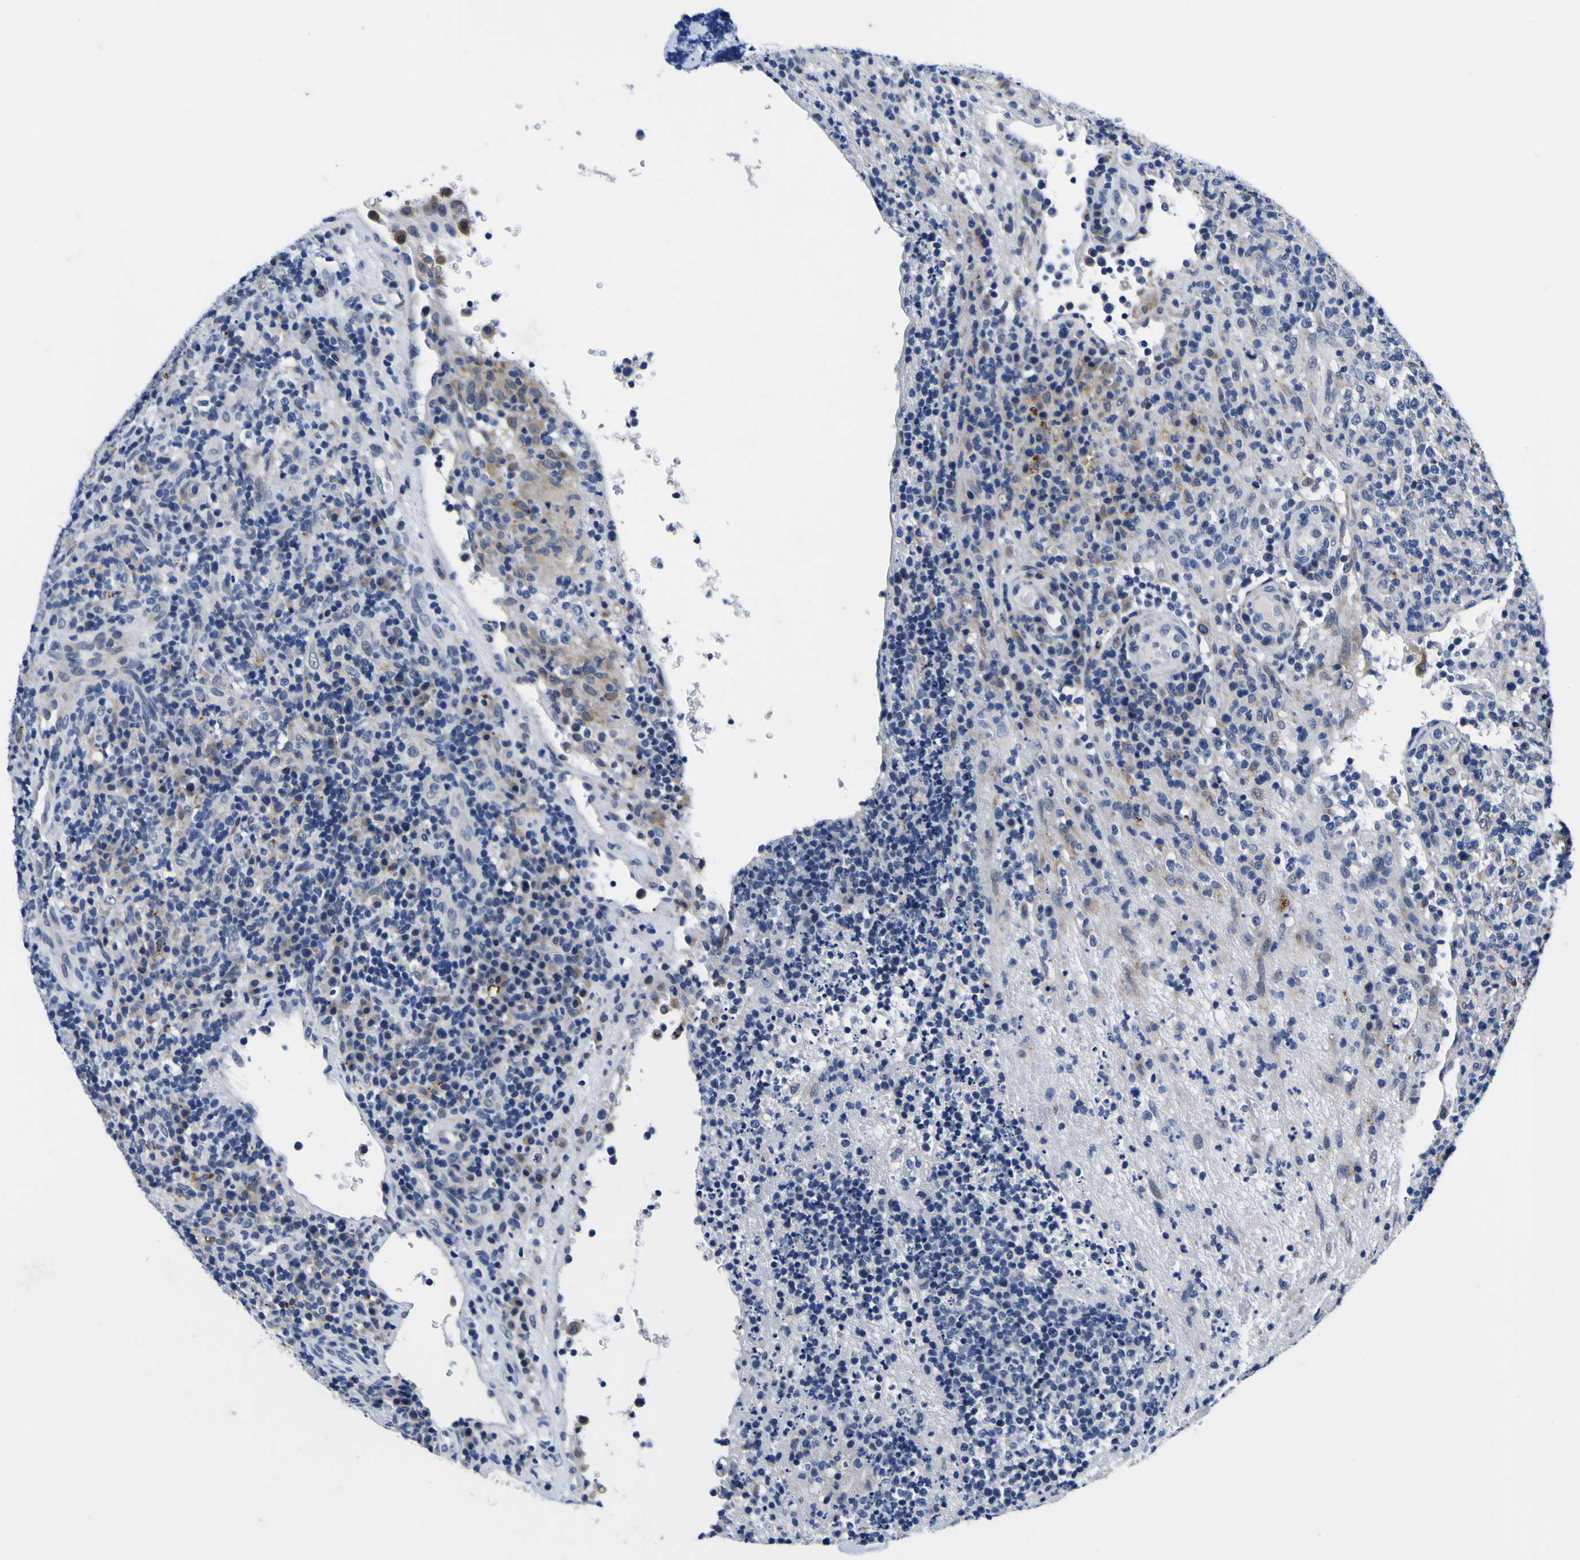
{"staining": {"intensity": "weak", "quantity": "<25%", "location": "cytoplasmic/membranous"}, "tissue": "lymphoma", "cell_type": "Tumor cells", "image_type": "cancer", "snomed": [{"axis": "morphology", "description": "Malignant lymphoma, non-Hodgkin's type, High grade"}, {"axis": "topography", "description": "Lymph node"}], "caption": "This is an immunohistochemistry histopathology image of high-grade malignant lymphoma, non-Hodgkin's type. There is no positivity in tumor cells.", "gene": "IGFLR1", "patient": {"sex": "female", "age": 76}}